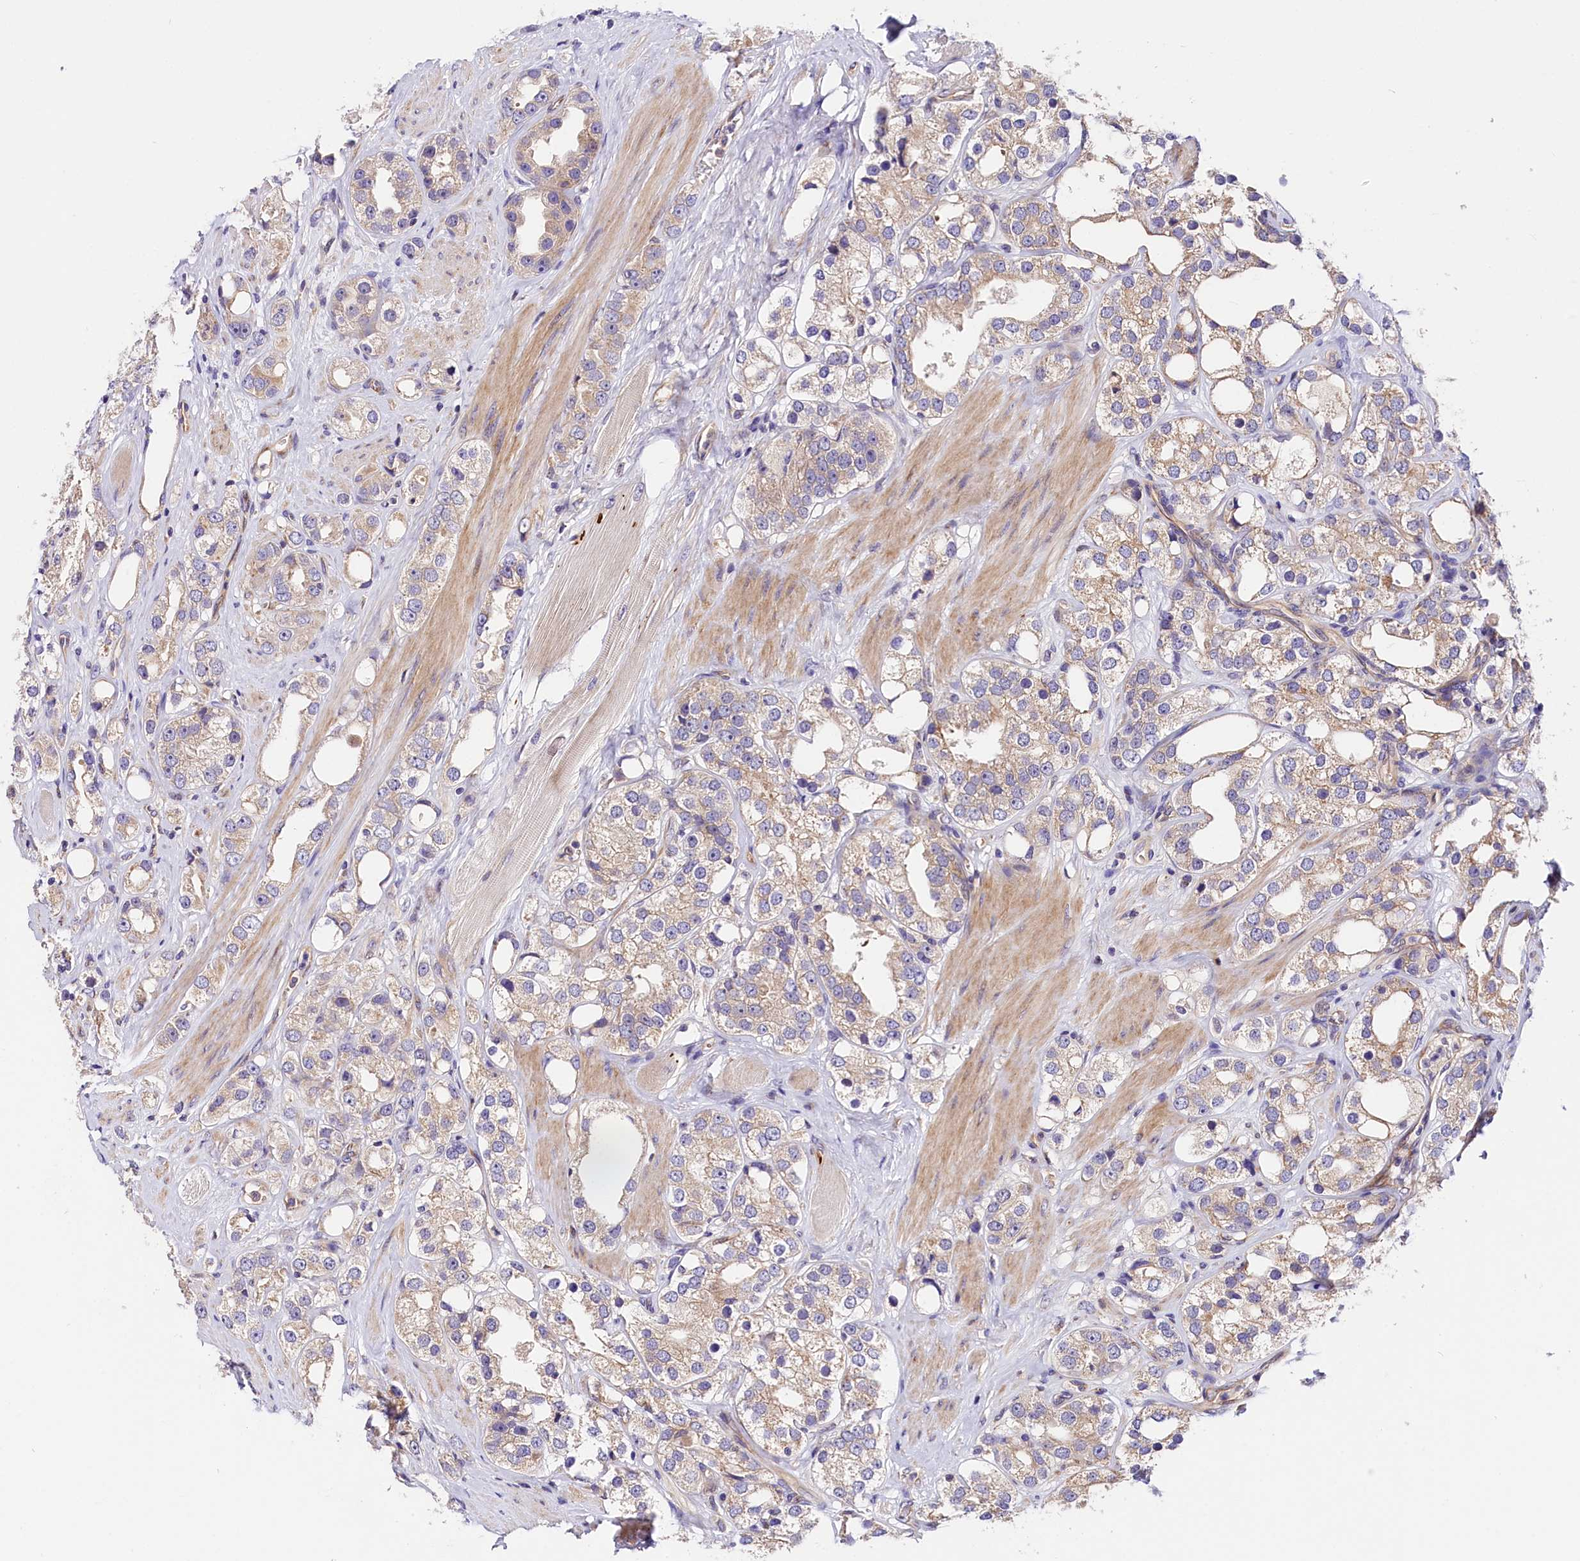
{"staining": {"intensity": "weak", "quantity": "25%-75%", "location": "cytoplasmic/membranous"}, "tissue": "prostate cancer", "cell_type": "Tumor cells", "image_type": "cancer", "snomed": [{"axis": "morphology", "description": "Adenocarcinoma, NOS"}, {"axis": "topography", "description": "Prostate"}], "caption": "Immunohistochemical staining of human prostate adenocarcinoma exhibits low levels of weak cytoplasmic/membranous protein staining in about 25%-75% of tumor cells. The protein of interest is shown in brown color, while the nuclei are stained blue.", "gene": "ARMC6", "patient": {"sex": "male", "age": 79}}